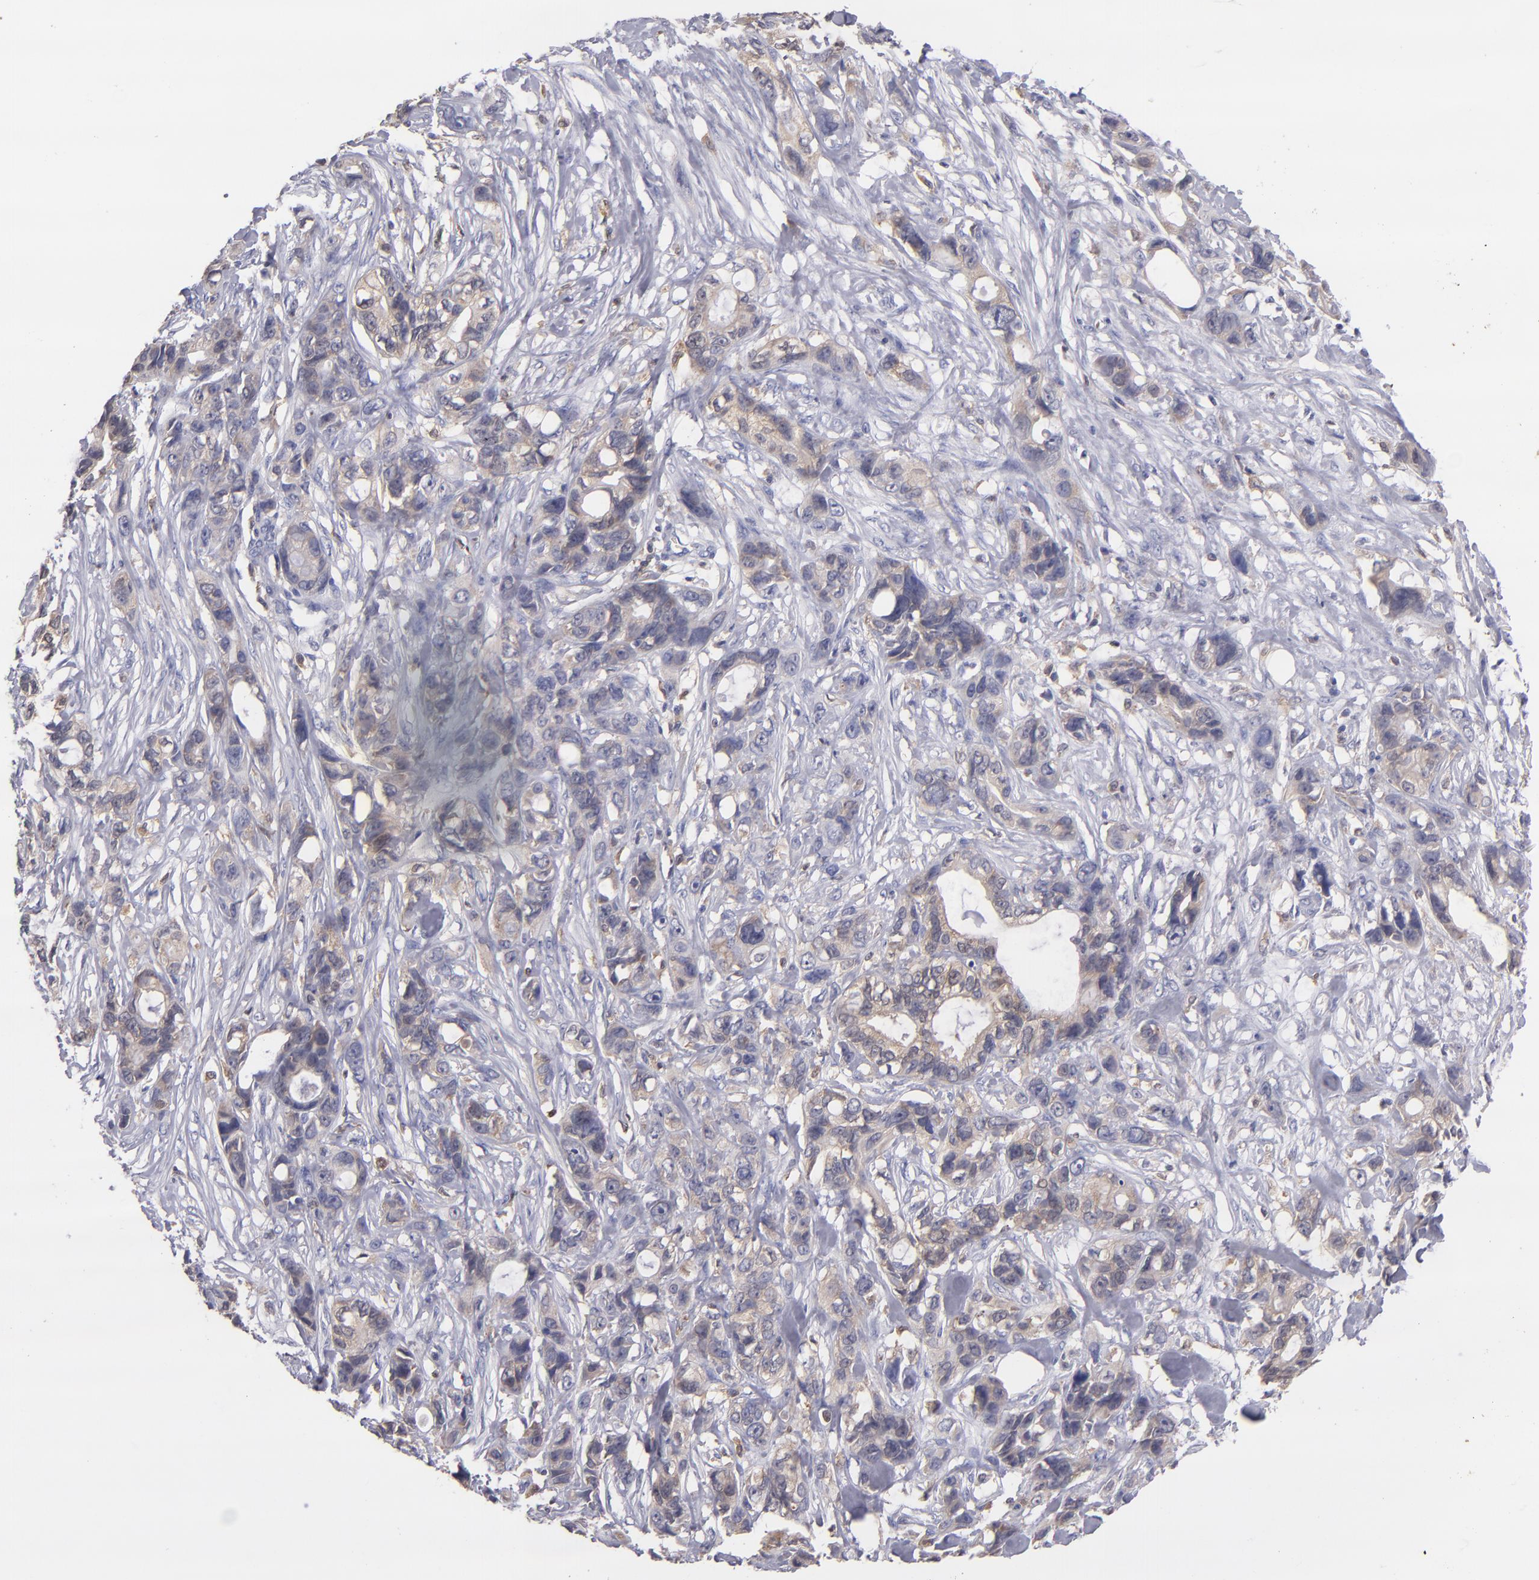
{"staining": {"intensity": "weak", "quantity": "<25%", "location": "cytoplasmic/membranous"}, "tissue": "stomach cancer", "cell_type": "Tumor cells", "image_type": "cancer", "snomed": [{"axis": "morphology", "description": "Adenocarcinoma, NOS"}, {"axis": "topography", "description": "Stomach, upper"}], "caption": "IHC micrograph of neoplastic tissue: stomach adenocarcinoma stained with DAB (3,3'-diaminobenzidine) exhibits no significant protein expression in tumor cells.", "gene": "PRKCD", "patient": {"sex": "male", "age": 47}}